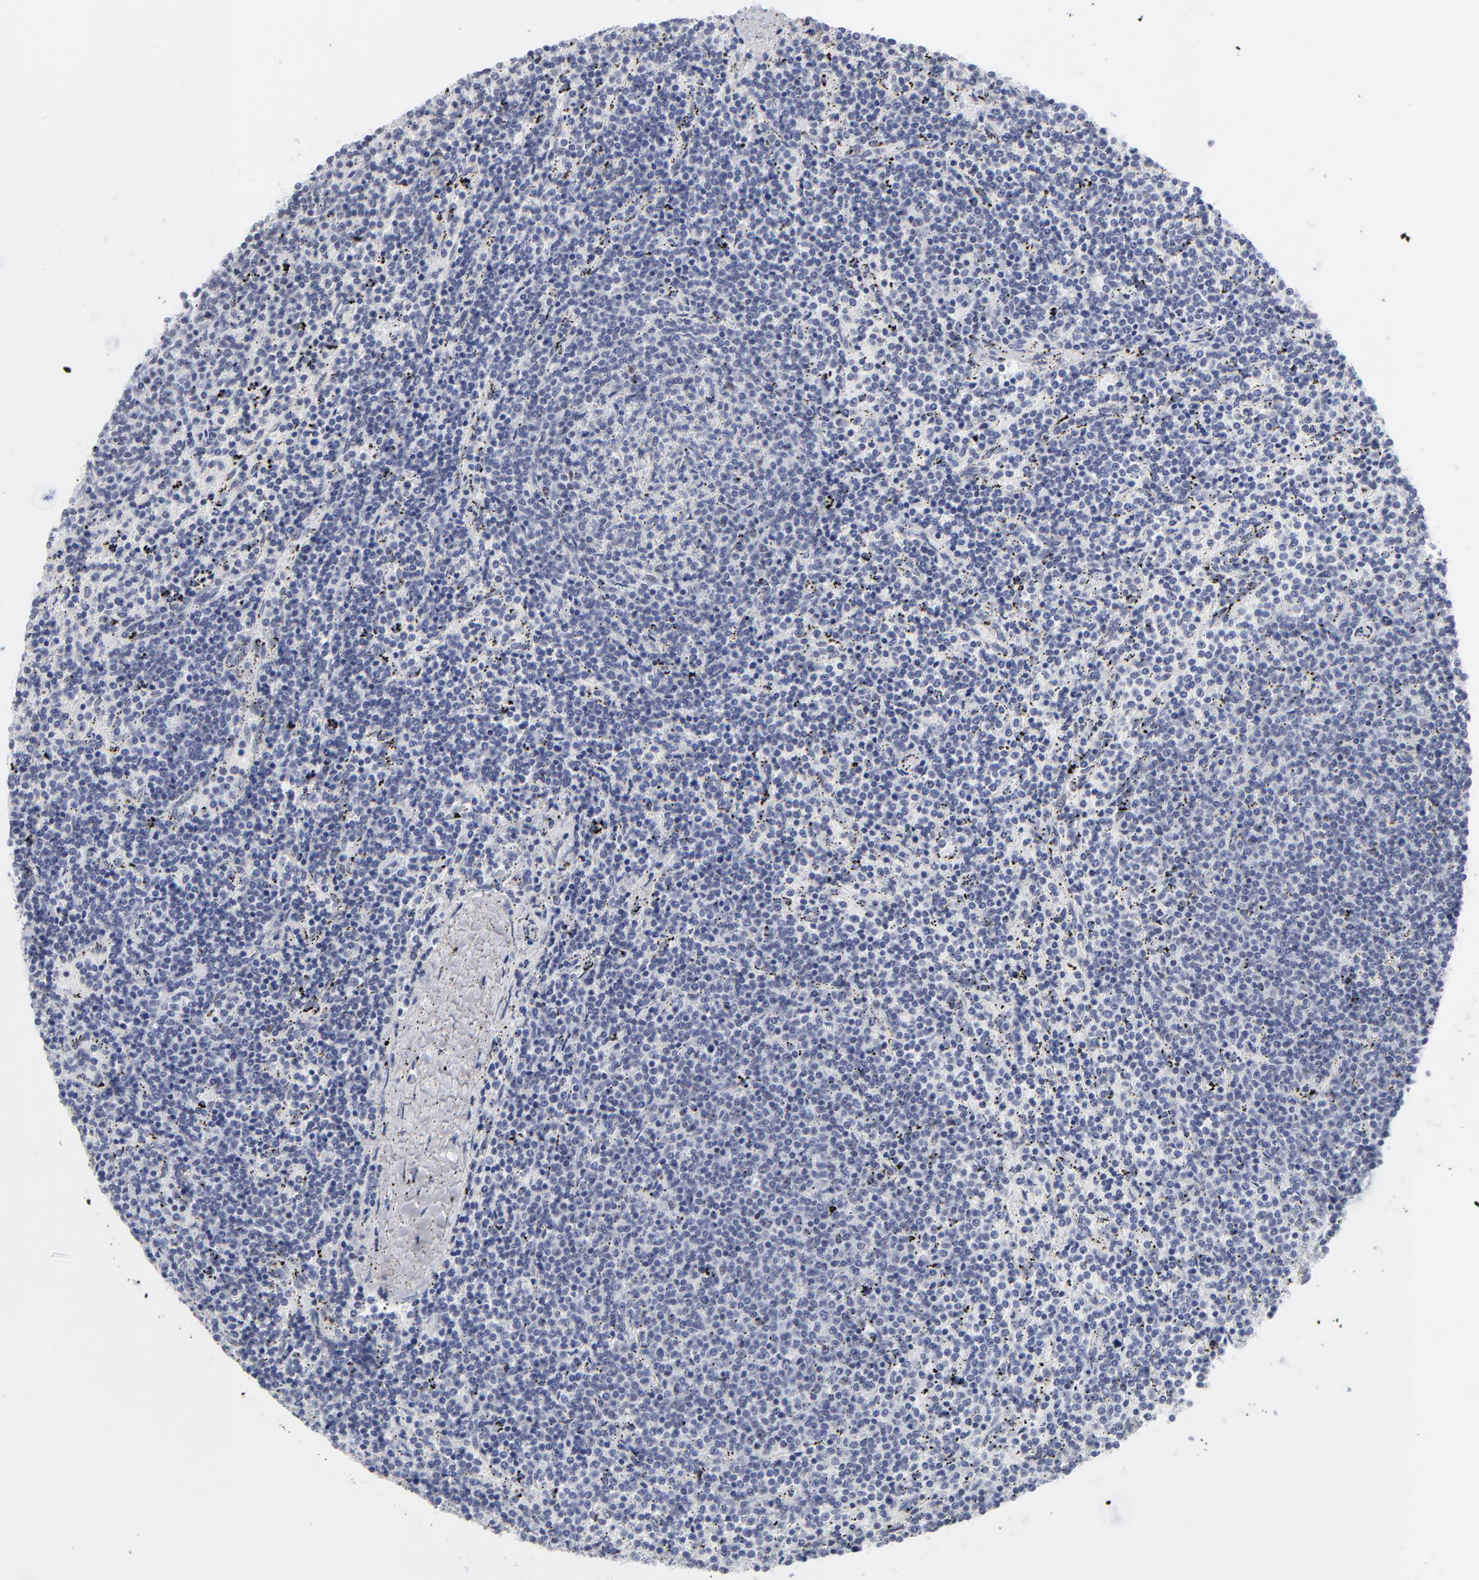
{"staining": {"intensity": "negative", "quantity": "none", "location": "none"}, "tissue": "lymphoma", "cell_type": "Tumor cells", "image_type": "cancer", "snomed": [{"axis": "morphology", "description": "Malignant lymphoma, non-Hodgkin's type, Low grade"}, {"axis": "topography", "description": "Spleen"}], "caption": "Tumor cells show no significant expression in lymphoma. (DAB (3,3'-diaminobenzidine) IHC, high magnification).", "gene": "SNRPB", "patient": {"sex": "female", "age": 50}}